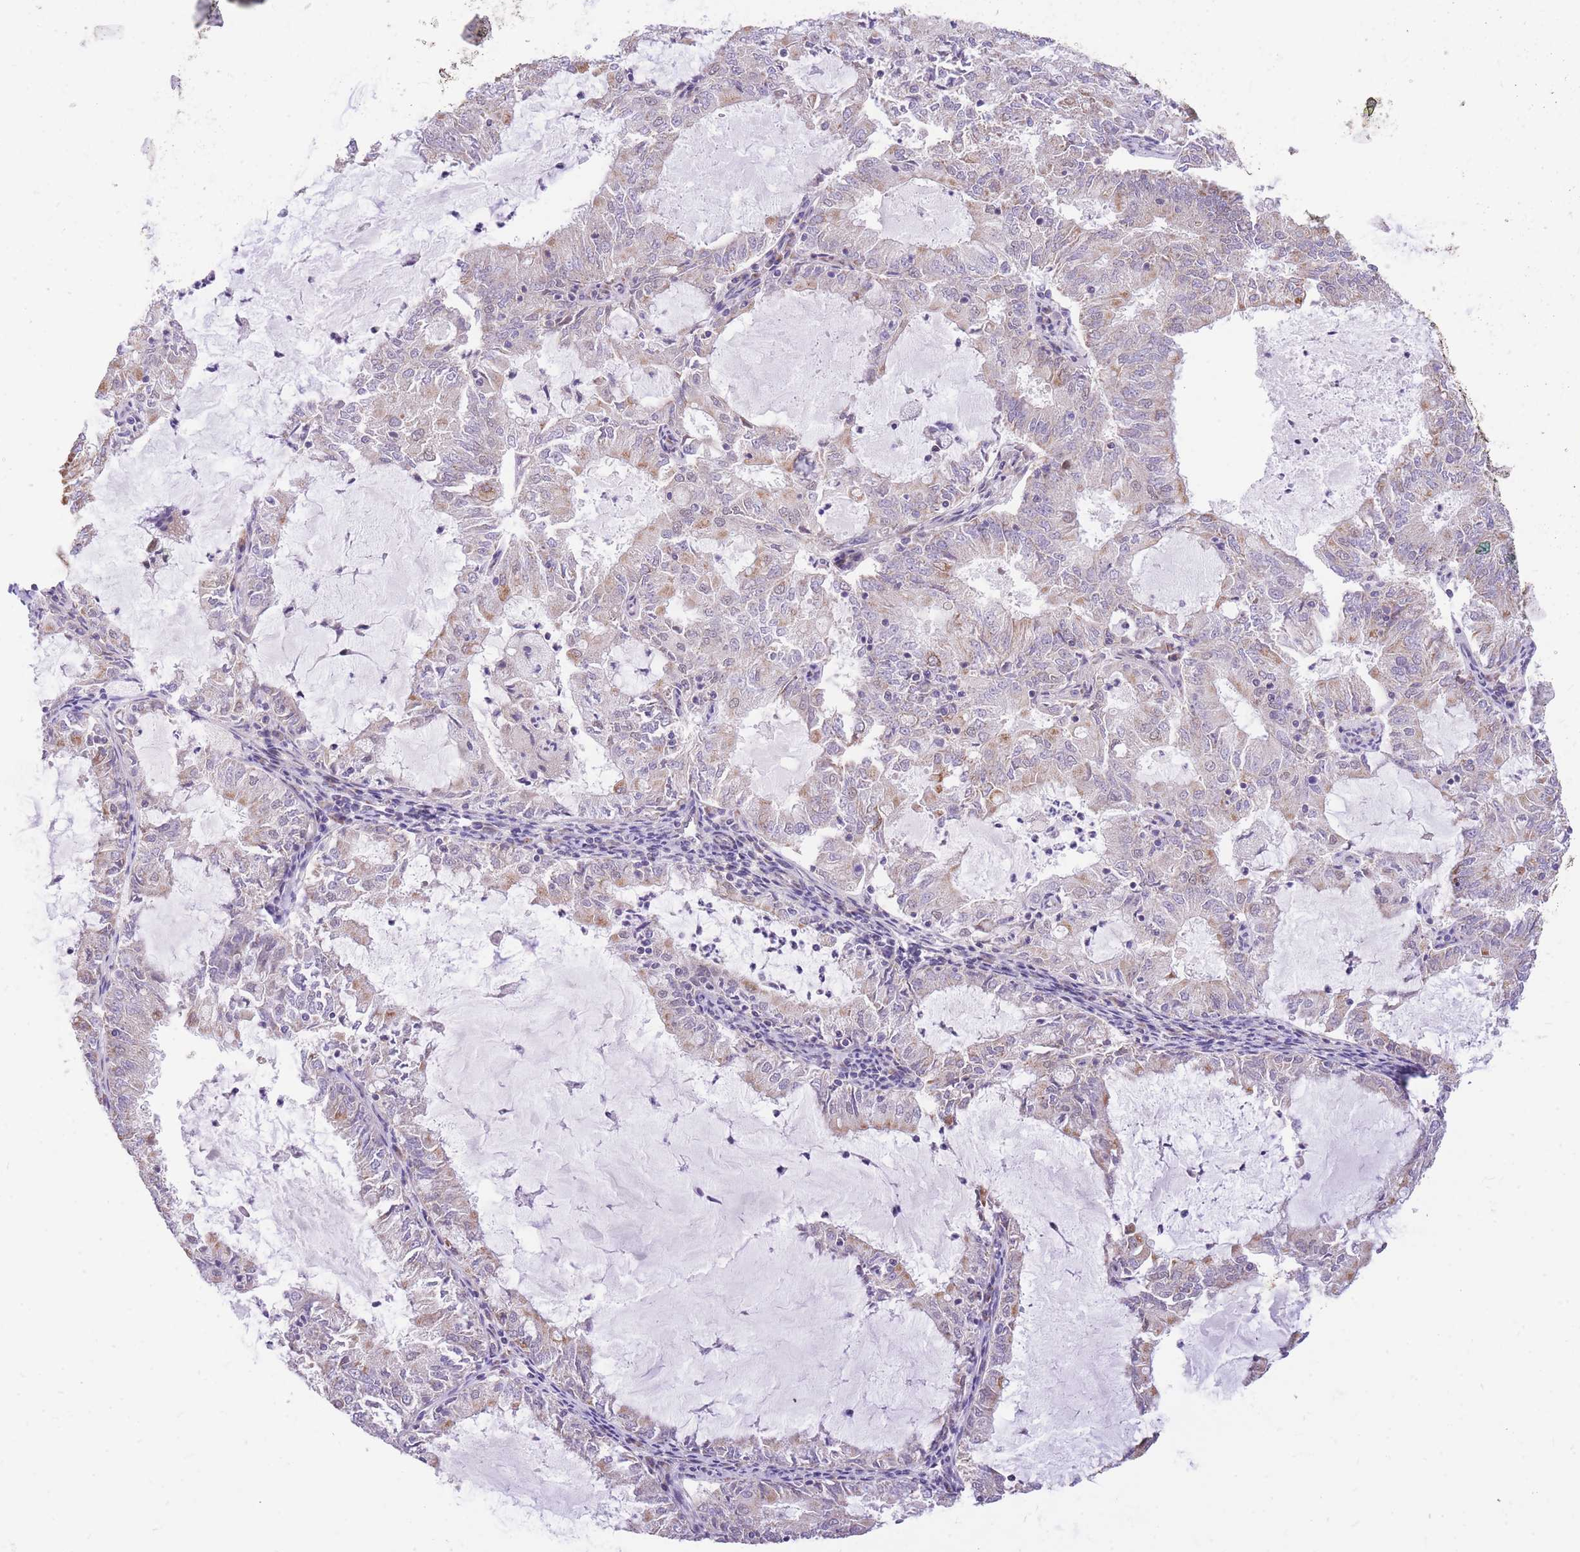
{"staining": {"intensity": "weak", "quantity": "<25%", "location": "cytoplasmic/membranous"}, "tissue": "endometrial cancer", "cell_type": "Tumor cells", "image_type": "cancer", "snomed": [{"axis": "morphology", "description": "Adenocarcinoma, NOS"}, {"axis": "topography", "description": "Endometrium"}], "caption": "There is no significant expression in tumor cells of endometrial cancer (adenocarcinoma). Nuclei are stained in blue.", "gene": "MINDY2", "patient": {"sex": "female", "age": 57}}